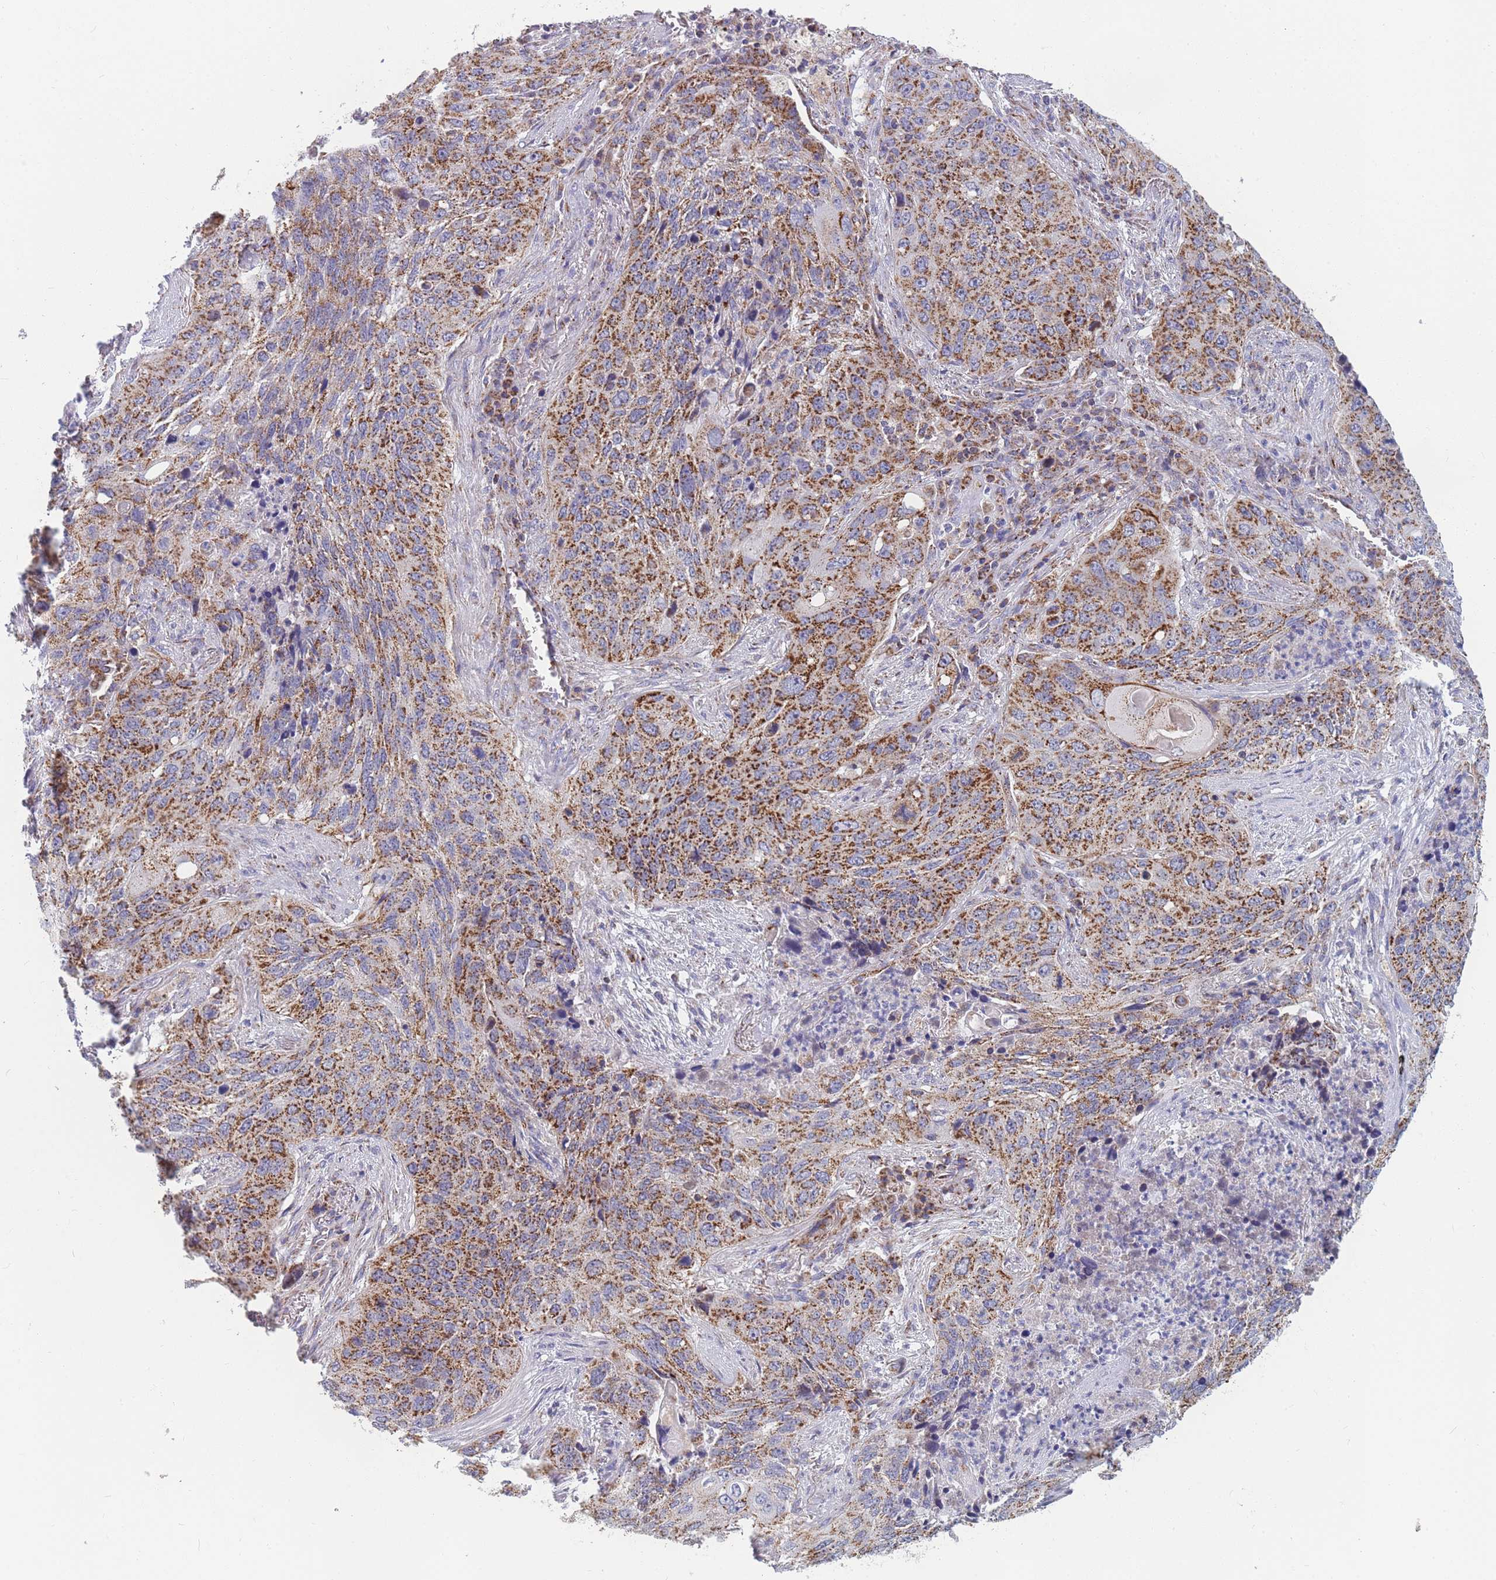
{"staining": {"intensity": "strong", "quantity": ">75%", "location": "cytoplasmic/membranous"}, "tissue": "lung cancer", "cell_type": "Tumor cells", "image_type": "cancer", "snomed": [{"axis": "morphology", "description": "Squamous cell carcinoma, NOS"}, {"axis": "topography", "description": "Lung"}], "caption": "Protein positivity by immunohistochemistry reveals strong cytoplasmic/membranous positivity in about >75% of tumor cells in lung cancer (squamous cell carcinoma). Using DAB (3,3'-diaminobenzidine) (brown) and hematoxylin (blue) stains, captured at high magnification using brightfield microscopy.", "gene": "MRPS11", "patient": {"sex": "female", "age": 63}}